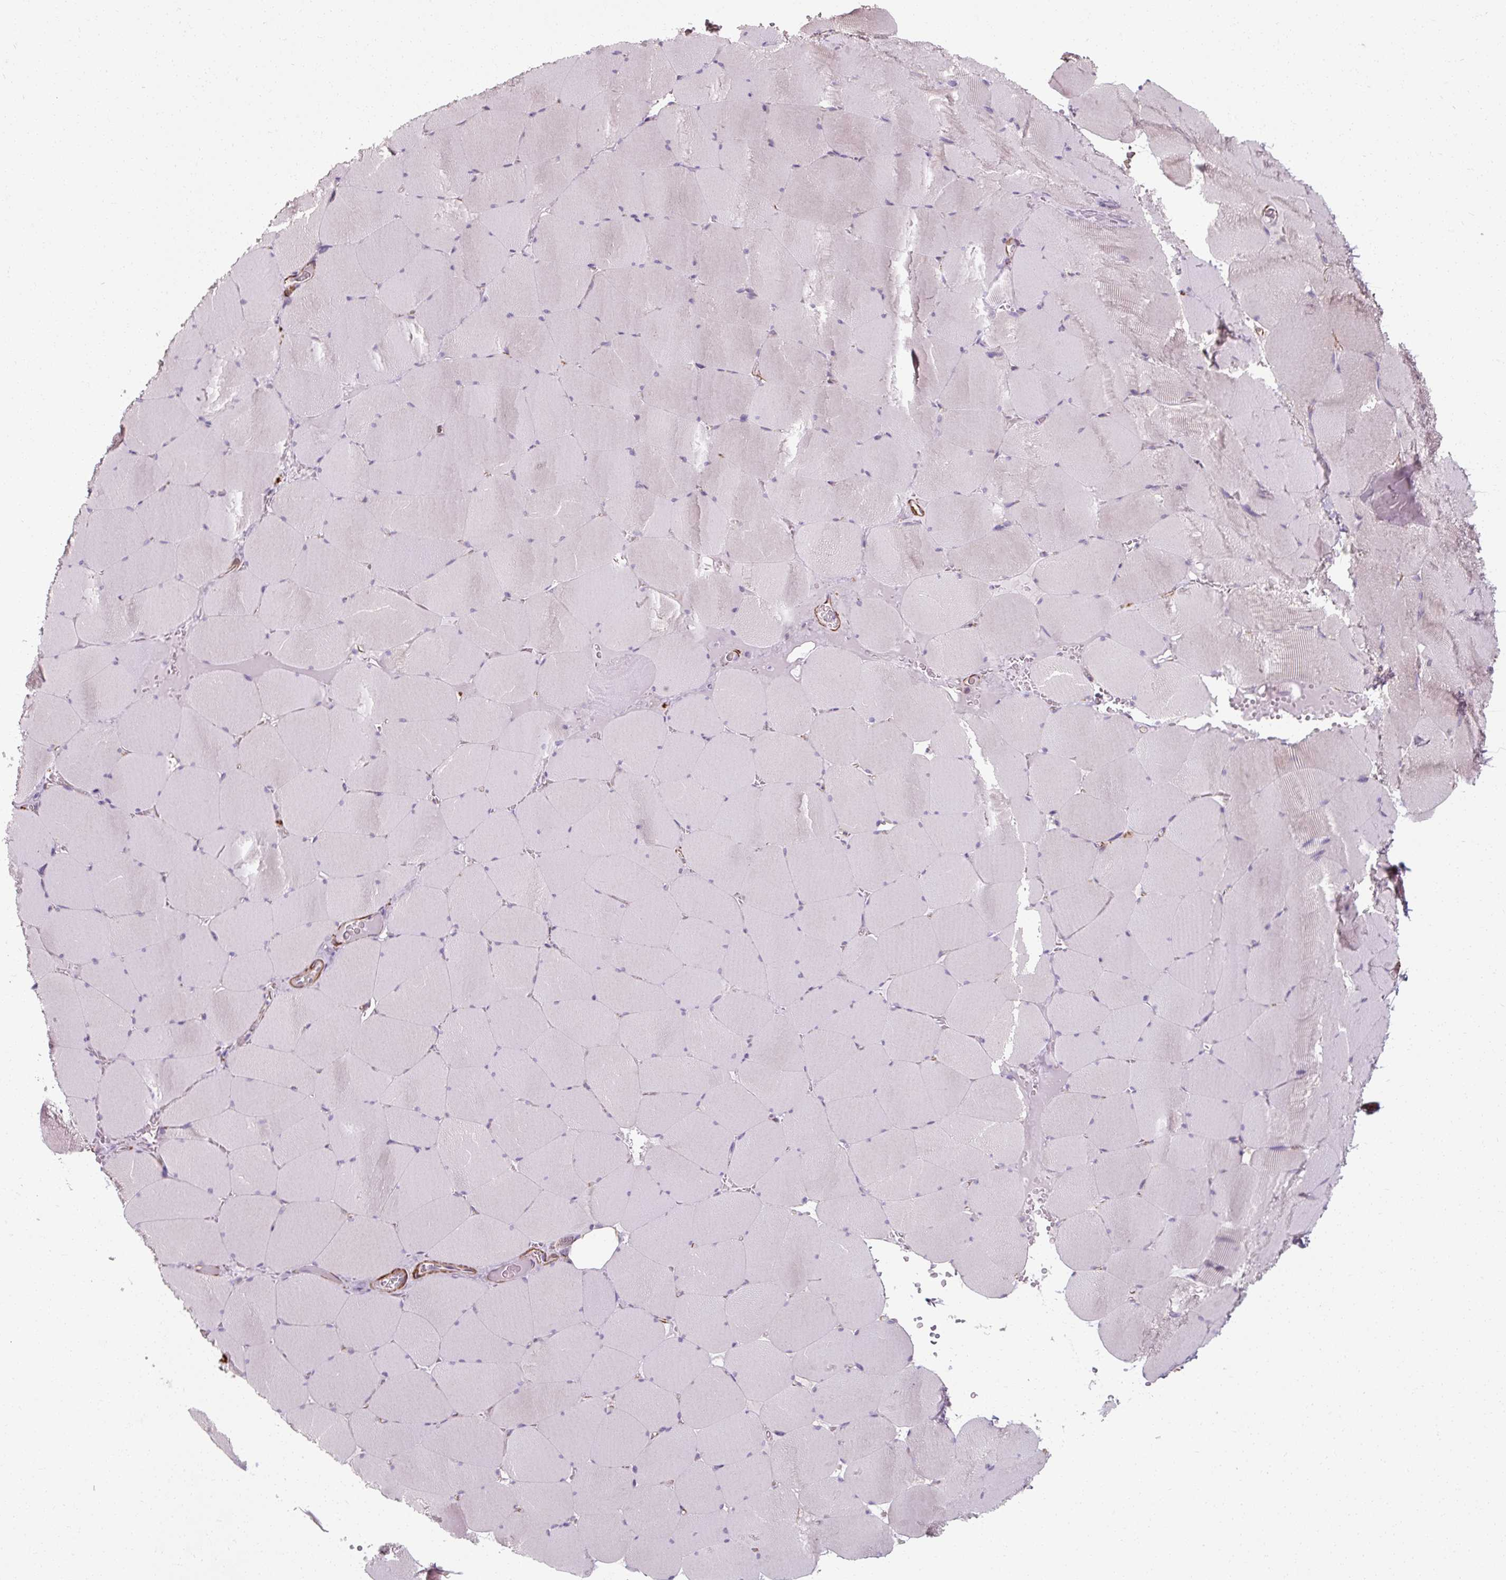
{"staining": {"intensity": "negative", "quantity": "none", "location": "none"}, "tissue": "skeletal muscle", "cell_type": "Myocytes", "image_type": "normal", "snomed": [{"axis": "morphology", "description": "Normal tissue, NOS"}, {"axis": "topography", "description": "Skeletal muscle"}, {"axis": "topography", "description": "Head-Neck"}], "caption": "A high-resolution histopathology image shows immunohistochemistry staining of unremarkable skeletal muscle, which demonstrates no significant staining in myocytes.", "gene": "MRPS5", "patient": {"sex": "male", "age": 66}}